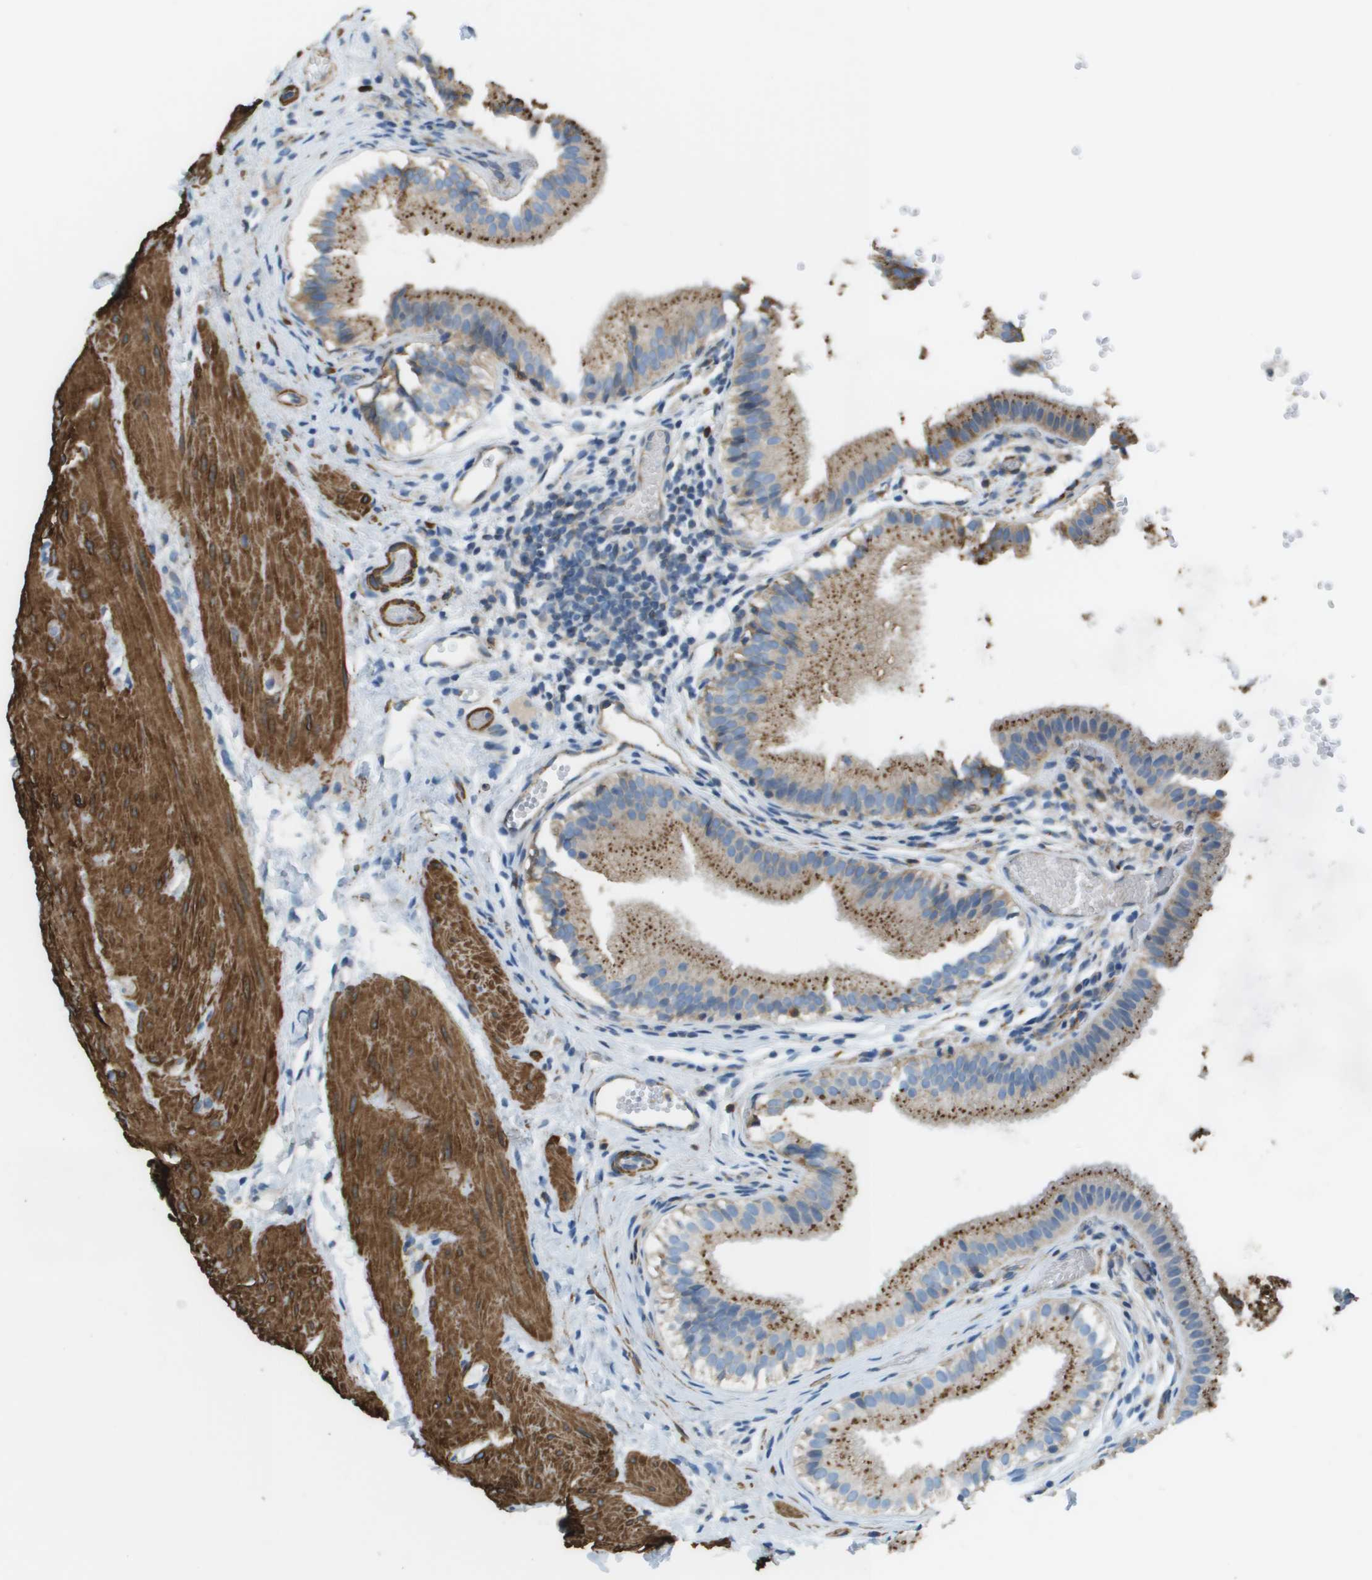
{"staining": {"intensity": "strong", "quantity": "25%-75%", "location": "cytoplasmic/membranous"}, "tissue": "gallbladder", "cell_type": "Glandular cells", "image_type": "normal", "snomed": [{"axis": "morphology", "description": "Normal tissue, NOS"}, {"axis": "topography", "description": "Gallbladder"}], "caption": "Brown immunohistochemical staining in normal gallbladder demonstrates strong cytoplasmic/membranous staining in about 25%-75% of glandular cells. The staining is performed using DAB brown chromogen to label protein expression. The nuclei are counter-stained blue using hematoxylin.", "gene": "MYH11", "patient": {"sex": "female", "age": 26}}